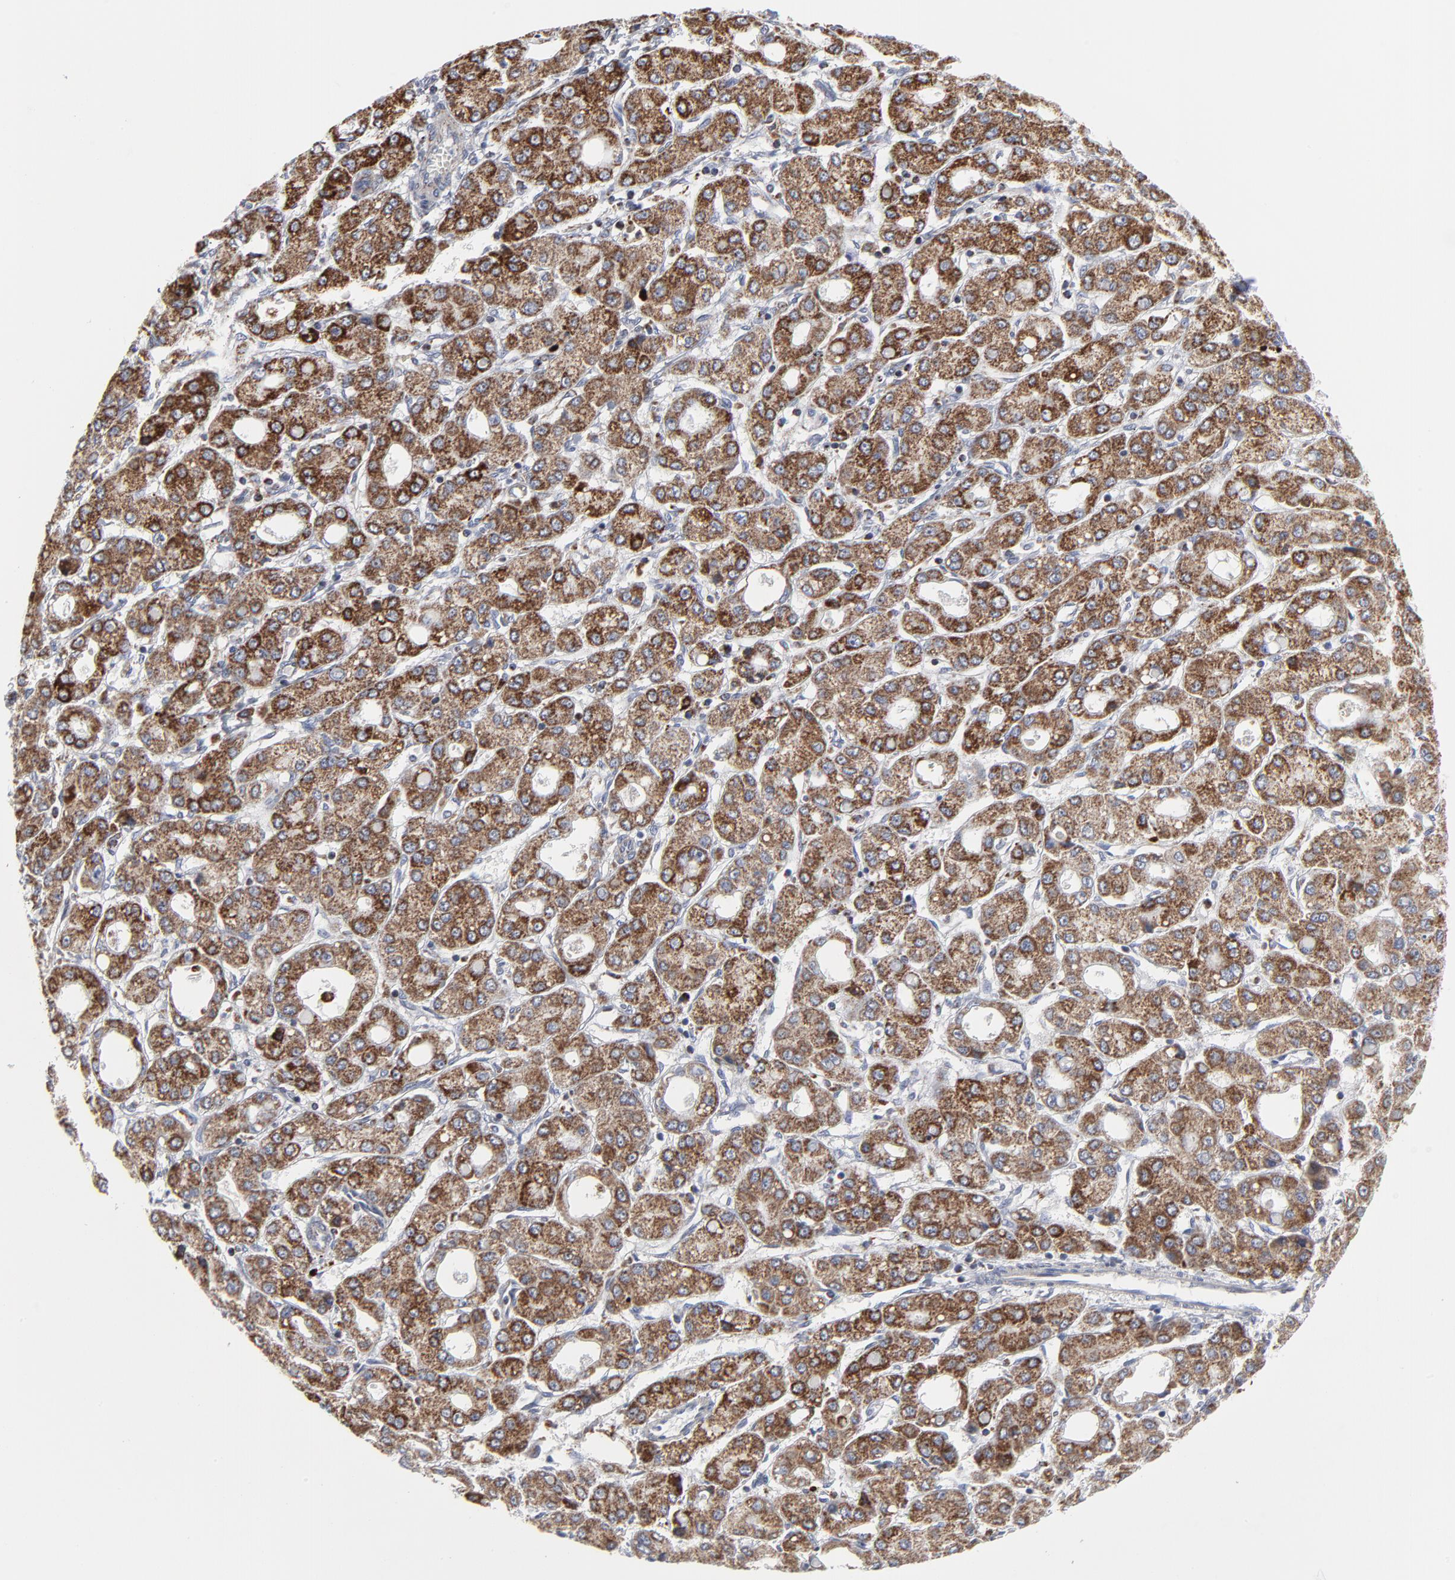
{"staining": {"intensity": "strong", "quantity": ">75%", "location": "cytoplasmic/membranous"}, "tissue": "liver cancer", "cell_type": "Tumor cells", "image_type": "cancer", "snomed": [{"axis": "morphology", "description": "Carcinoma, Hepatocellular, NOS"}, {"axis": "topography", "description": "Liver"}], "caption": "IHC micrograph of hepatocellular carcinoma (liver) stained for a protein (brown), which reveals high levels of strong cytoplasmic/membranous staining in approximately >75% of tumor cells.", "gene": "TXNRD2", "patient": {"sex": "male", "age": 69}}